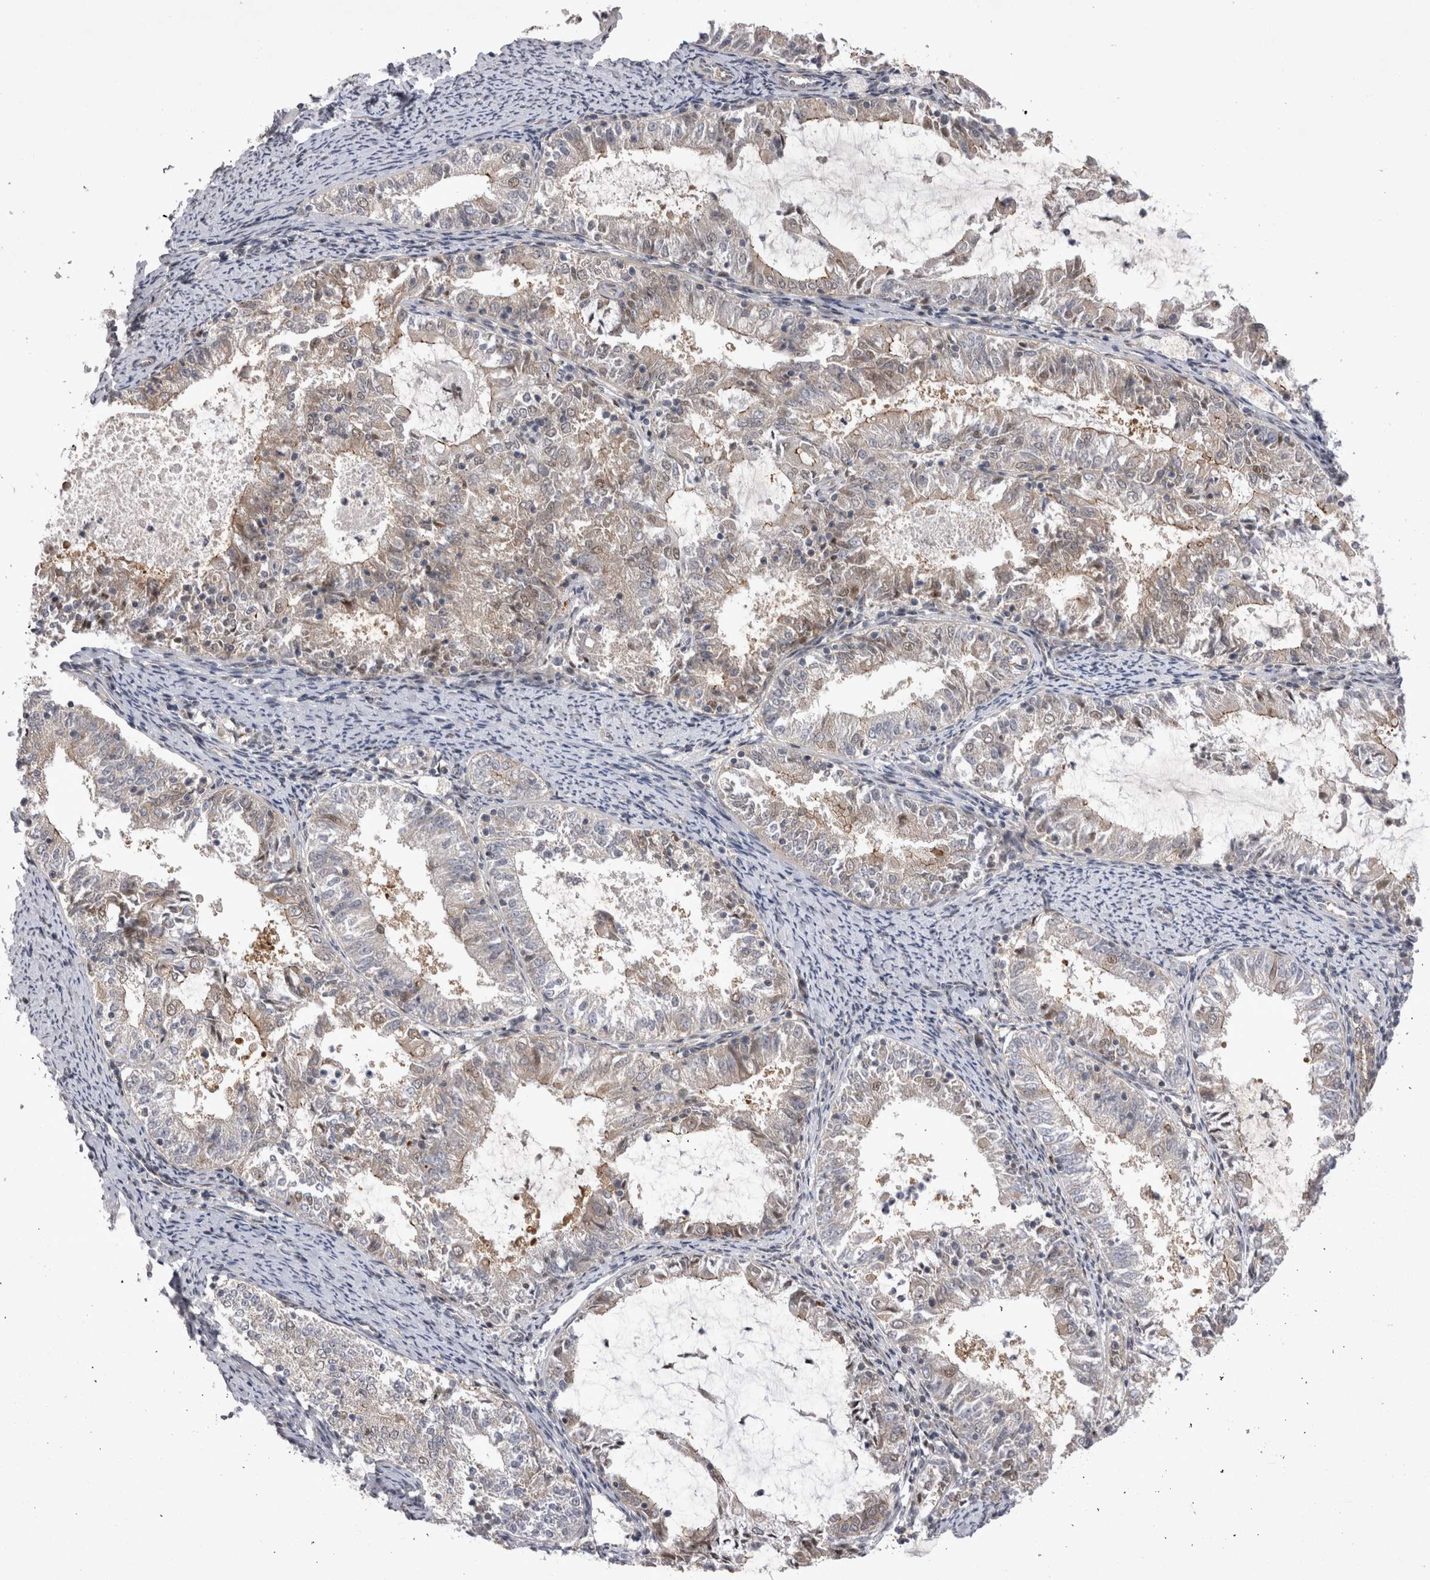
{"staining": {"intensity": "weak", "quantity": "25%-75%", "location": "cytoplasmic/membranous"}, "tissue": "endometrial cancer", "cell_type": "Tumor cells", "image_type": "cancer", "snomed": [{"axis": "morphology", "description": "Adenocarcinoma, NOS"}, {"axis": "topography", "description": "Endometrium"}], "caption": "The histopathology image demonstrates immunohistochemical staining of endometrial cancer (adenocarcinoma). There is weak cytoplasmic/membranous staining is appreciated in approximately 25%-75% of tumor cells. (brown staining indicates protein expression, while blue staining denotes nuclei).", "gene": "NENF", "patient": {"sex": "female", "age": 57}}